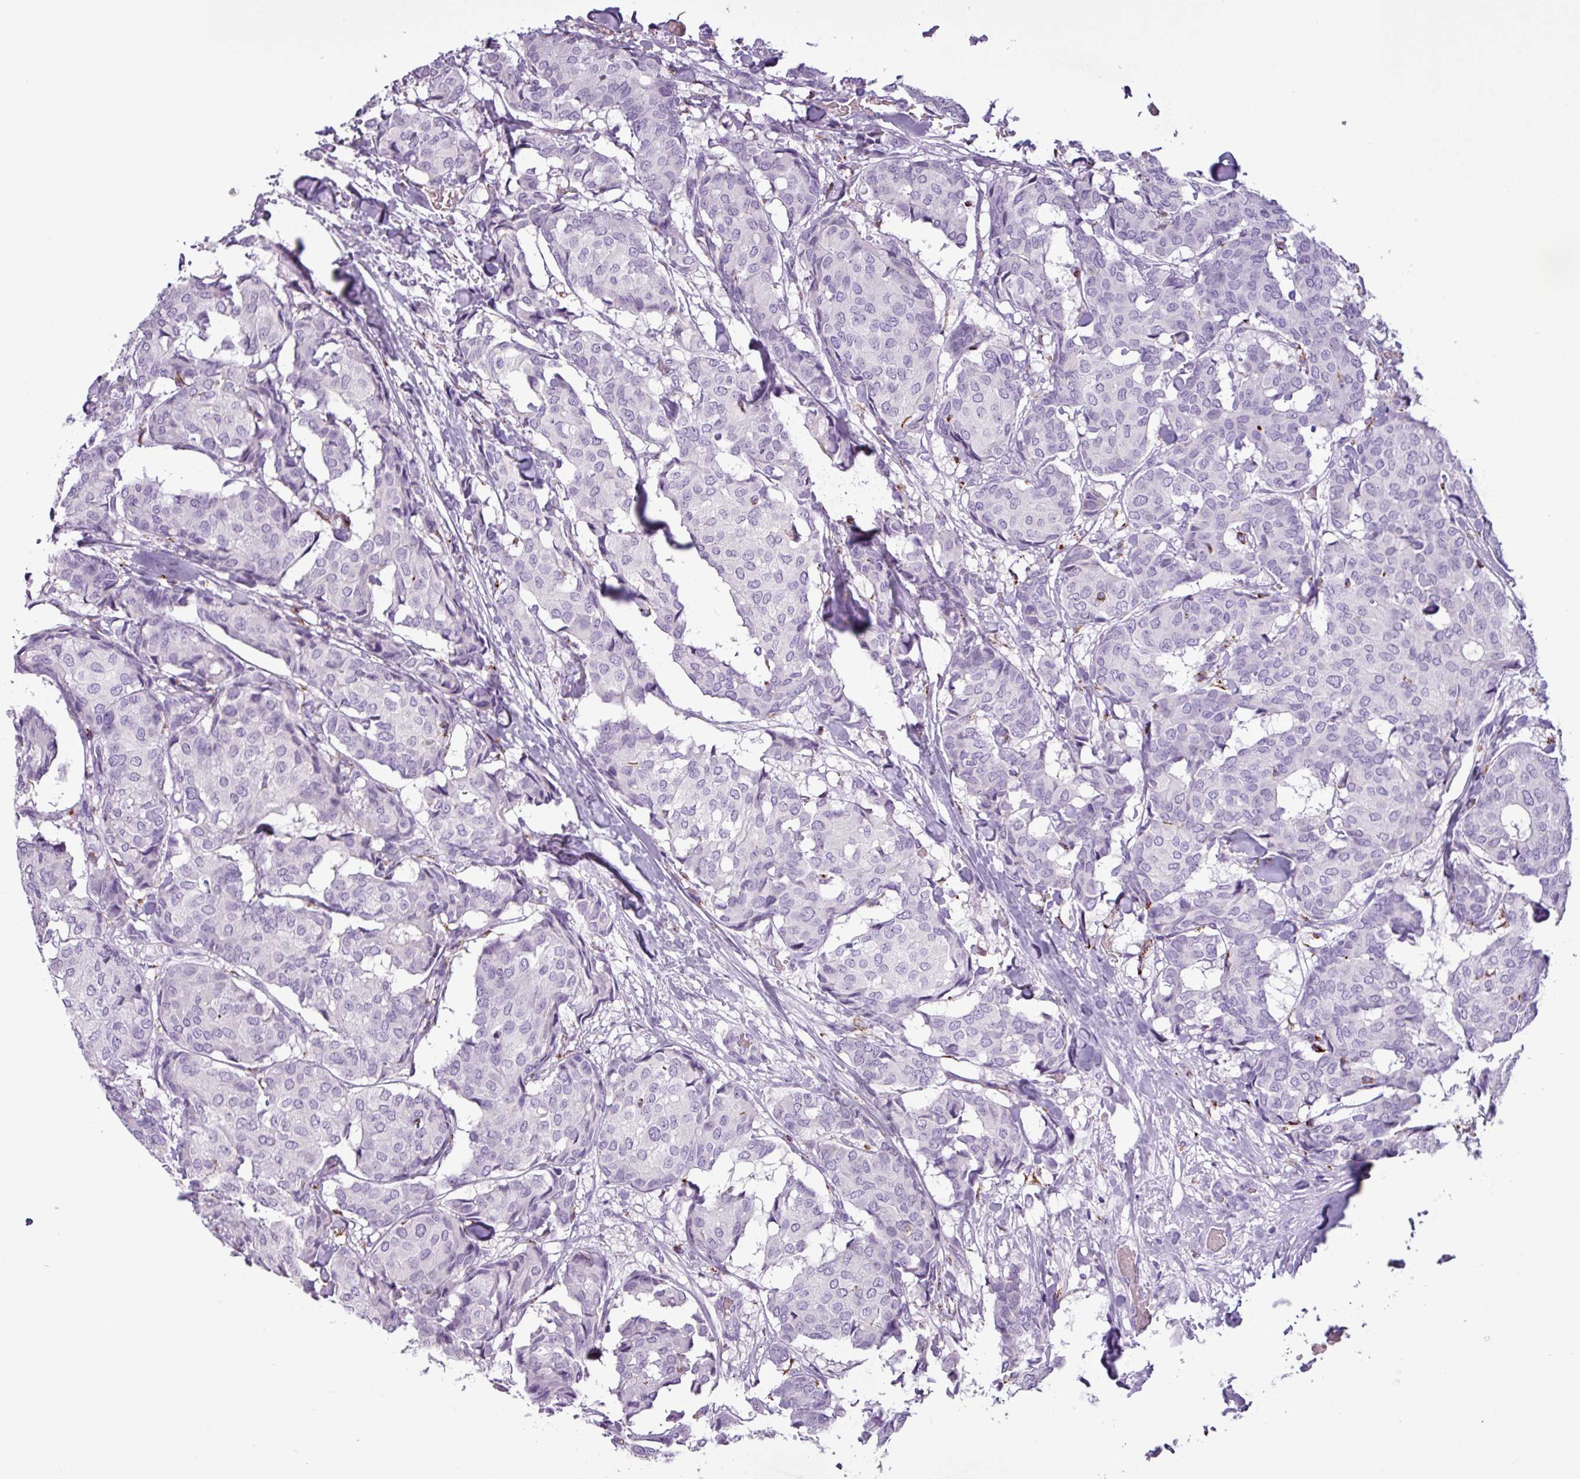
{"staining": {"intensity": "negative", "quantity": "none", "location": "none"}, "tissue": "breast cancer", "cell_type": "Tumor cells", "image_type": "cancer", "snomed": [{"axis": "morphology", "description": "Duct carcinoma"}, {"axis": "topography", "description": "Breast"}], "caption": "IHC of breast infiltrating ductal carcinoma displays no staining in tumor cells.", "gene": "ZNF667", "patient": {"sex": "female", "age": 75}}